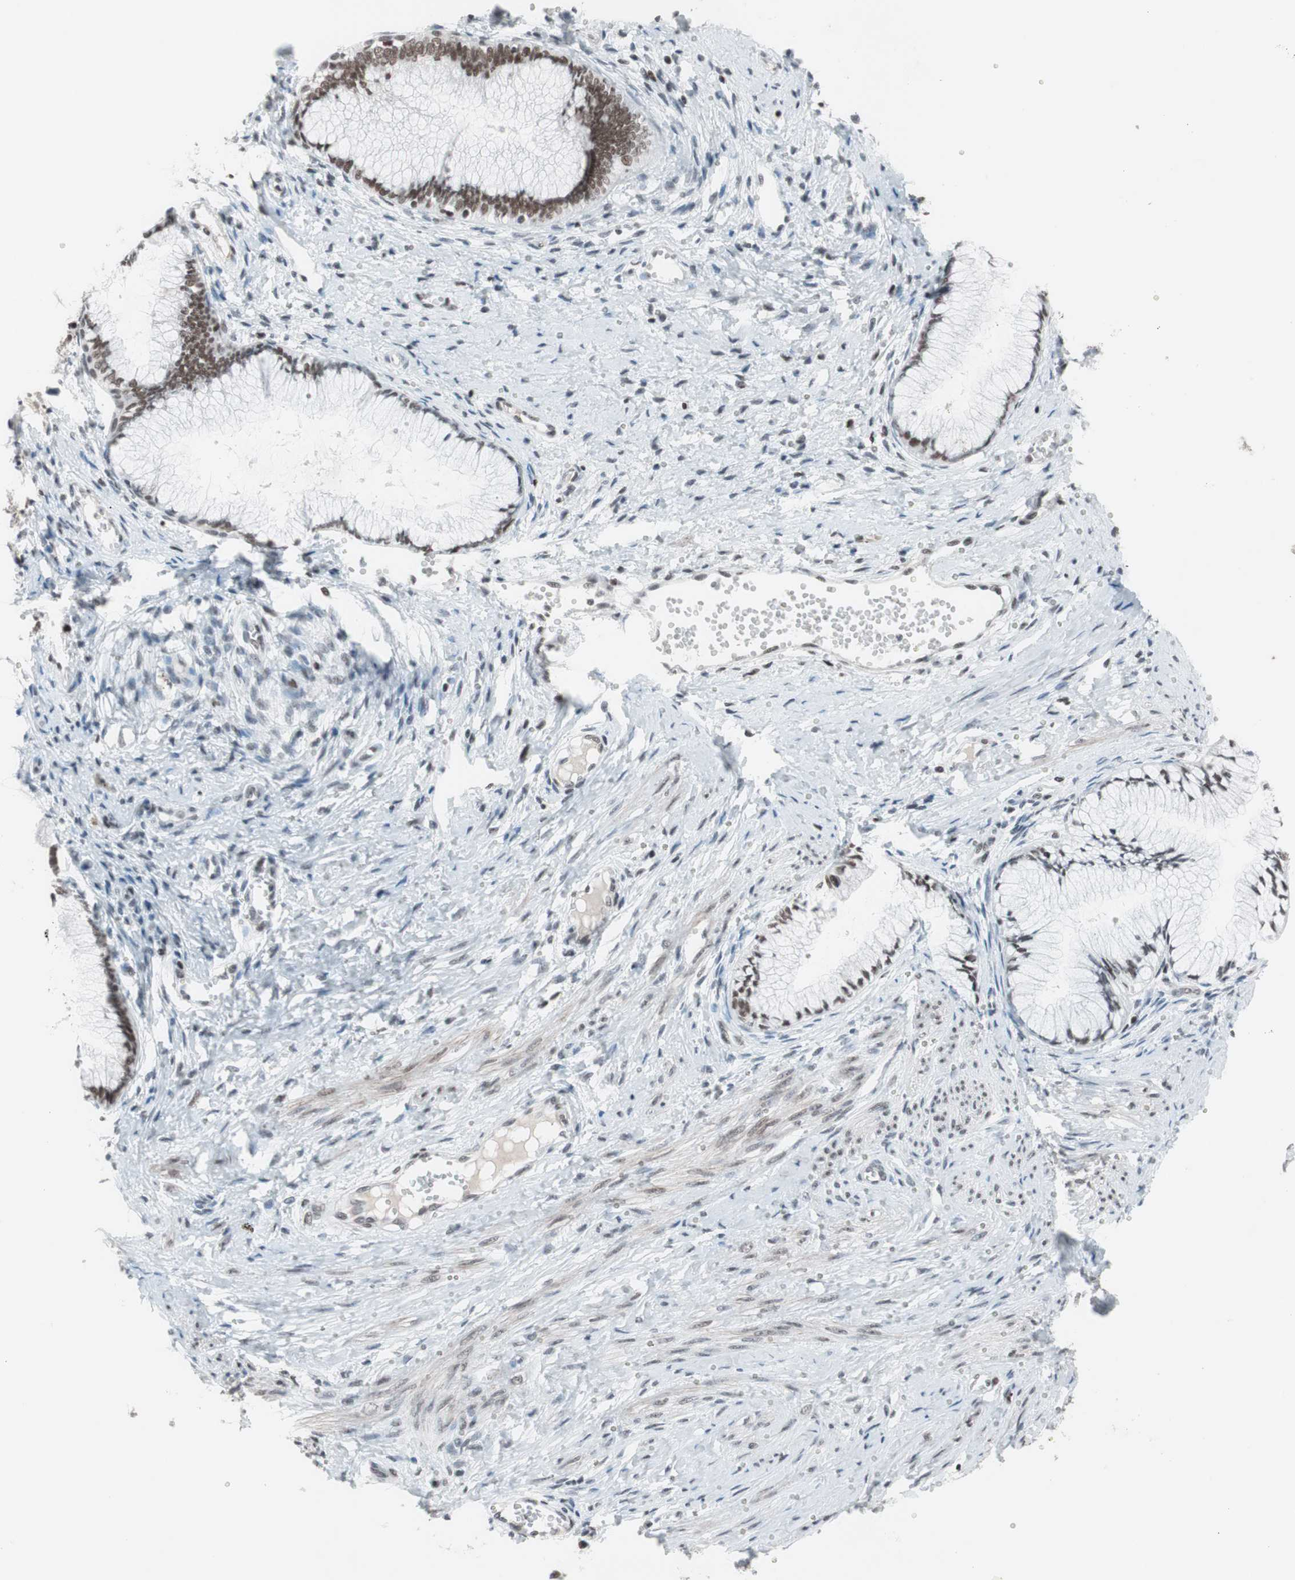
{"staining": {"intensity": "moderate", "quantity": ">75%", "location": "nuclear"}, "tissue": "cervical cancer", "cell_type": "Tumor cells", "image_type": "cancer", "snomed": [{"axis": "morphology", "description": "Adenocarcinoma, NOS"}, {"axis": "topography", "description": "Cervix"}], "caption": "Immunohistochemical staining of human cervical adenocarcinoma demonstrates medium levels of moderate nuclear protein positivity in about >75% of tumor cells.", "gene": "ARID1A", "patient": {"sex": "female", "age": 36}}